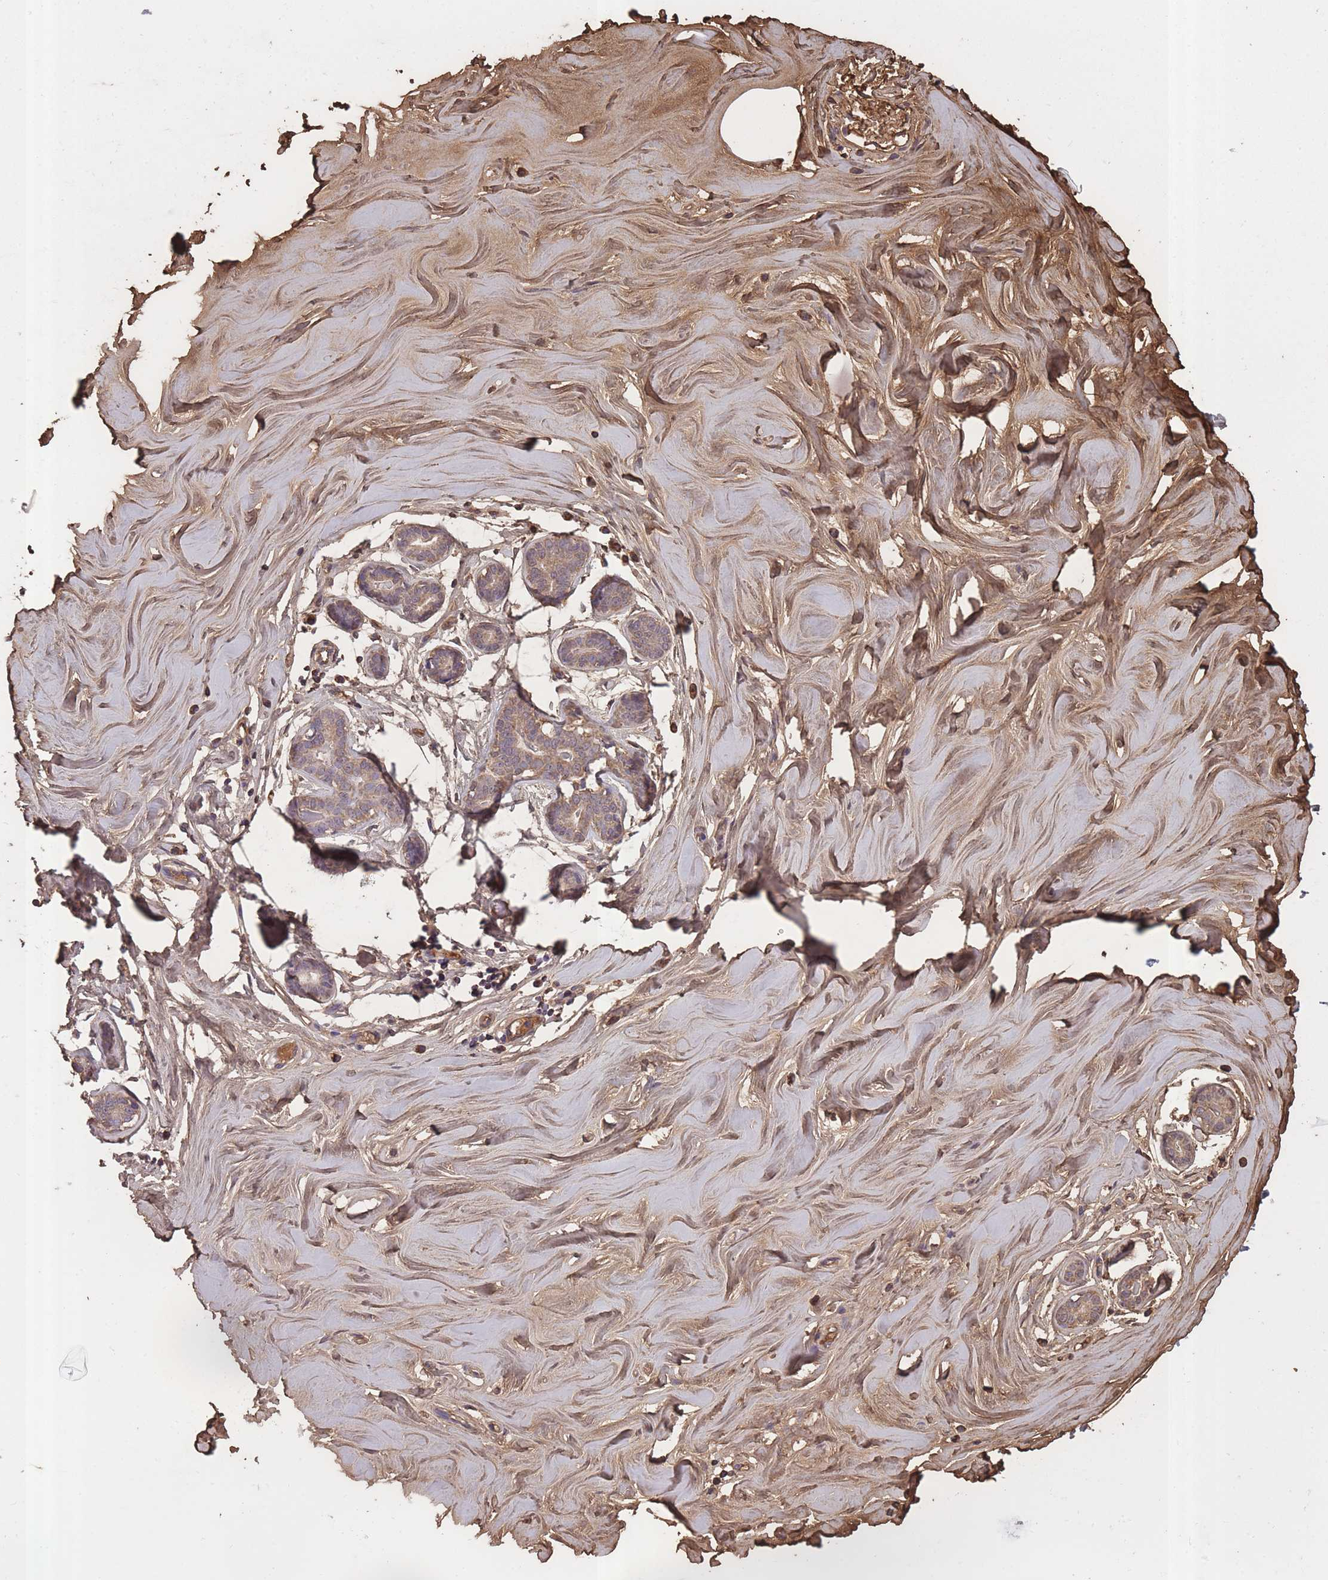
{"staining": {"intensity": "moderate", "quantity": ">75%", "location": "cytoplasmic/membranous"}, "tissue": "breast", "cell_type": "Adipocytes", "image_type": "normal", "snomed": [{"axis": "morphology", "description": "Normal tissue, NOS"}, {"axis": "topography", "description": "Breast"}], "caption": "Protein staining of unremarkable breast displays moderate cytoplasmic/membranous expression in about >75% of adipocytes. Using DAB (3,3'-diaminobenzidine) (brown) and hematoxylin (blue) stains, captured at high magnification using brightfield microscopy.", "gene": "KAT2A", "patient": {"sex": "female", "age": 25}}